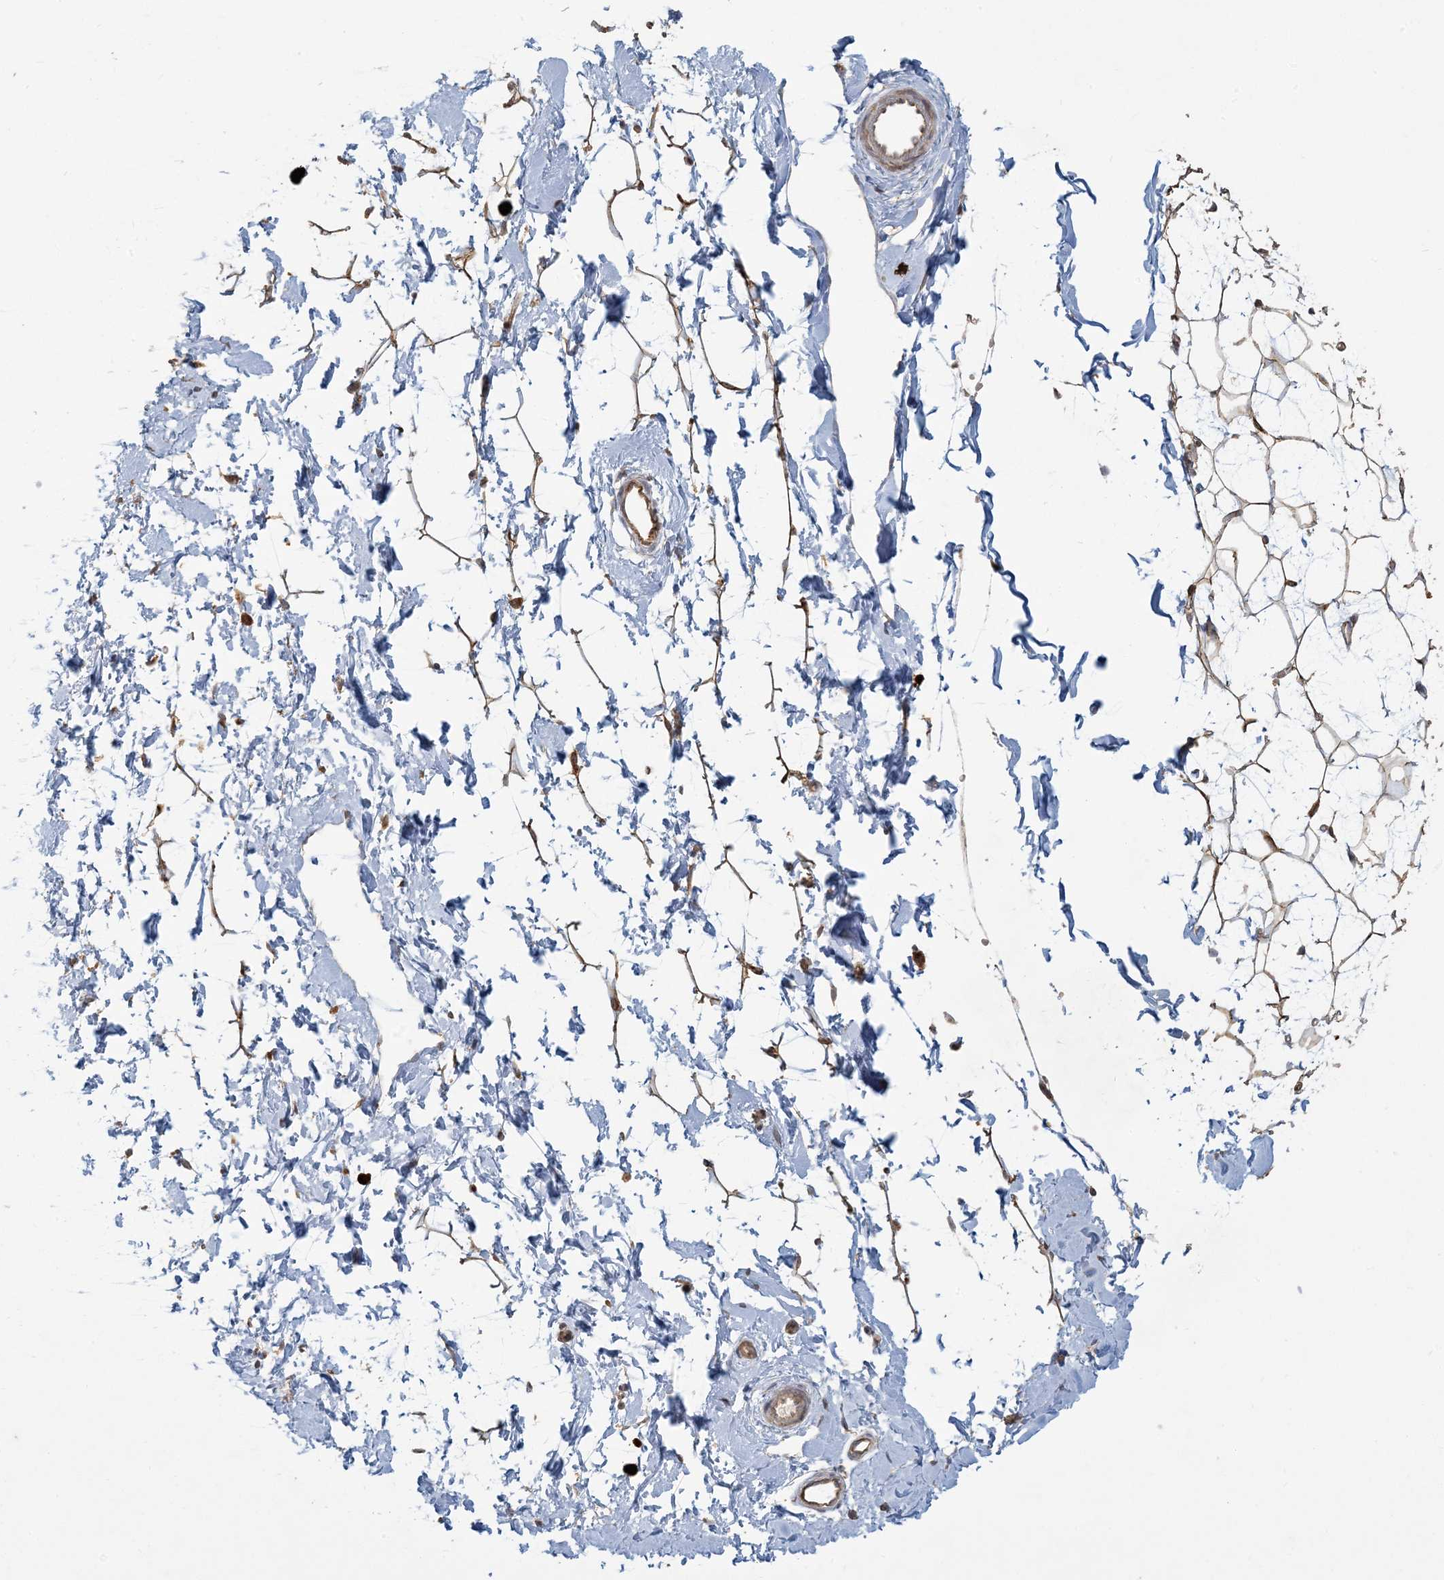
{"staining": {"intensity": "strong", "quantity": "25%-75%", "location": "cytoplasmic/membranous"}, "tissue": "adipose tissue", "cell_type": "Adipocytes", "image_type": "normal", "snomed": [{"axis": "morphology", "description": "Normal tissue, NOS"}, {"axis": "topography", "description": "Breast"}], "caption": "A high-resolution histopathology image shows immunohistochemistry (IHC) staining of normal adipose tissue, which shows strong cytoplasmic/membranous staining in about 25%-75% of adipocytes.", "gene": "MCAT", "patient": {"sex": "female", "age": 23}}